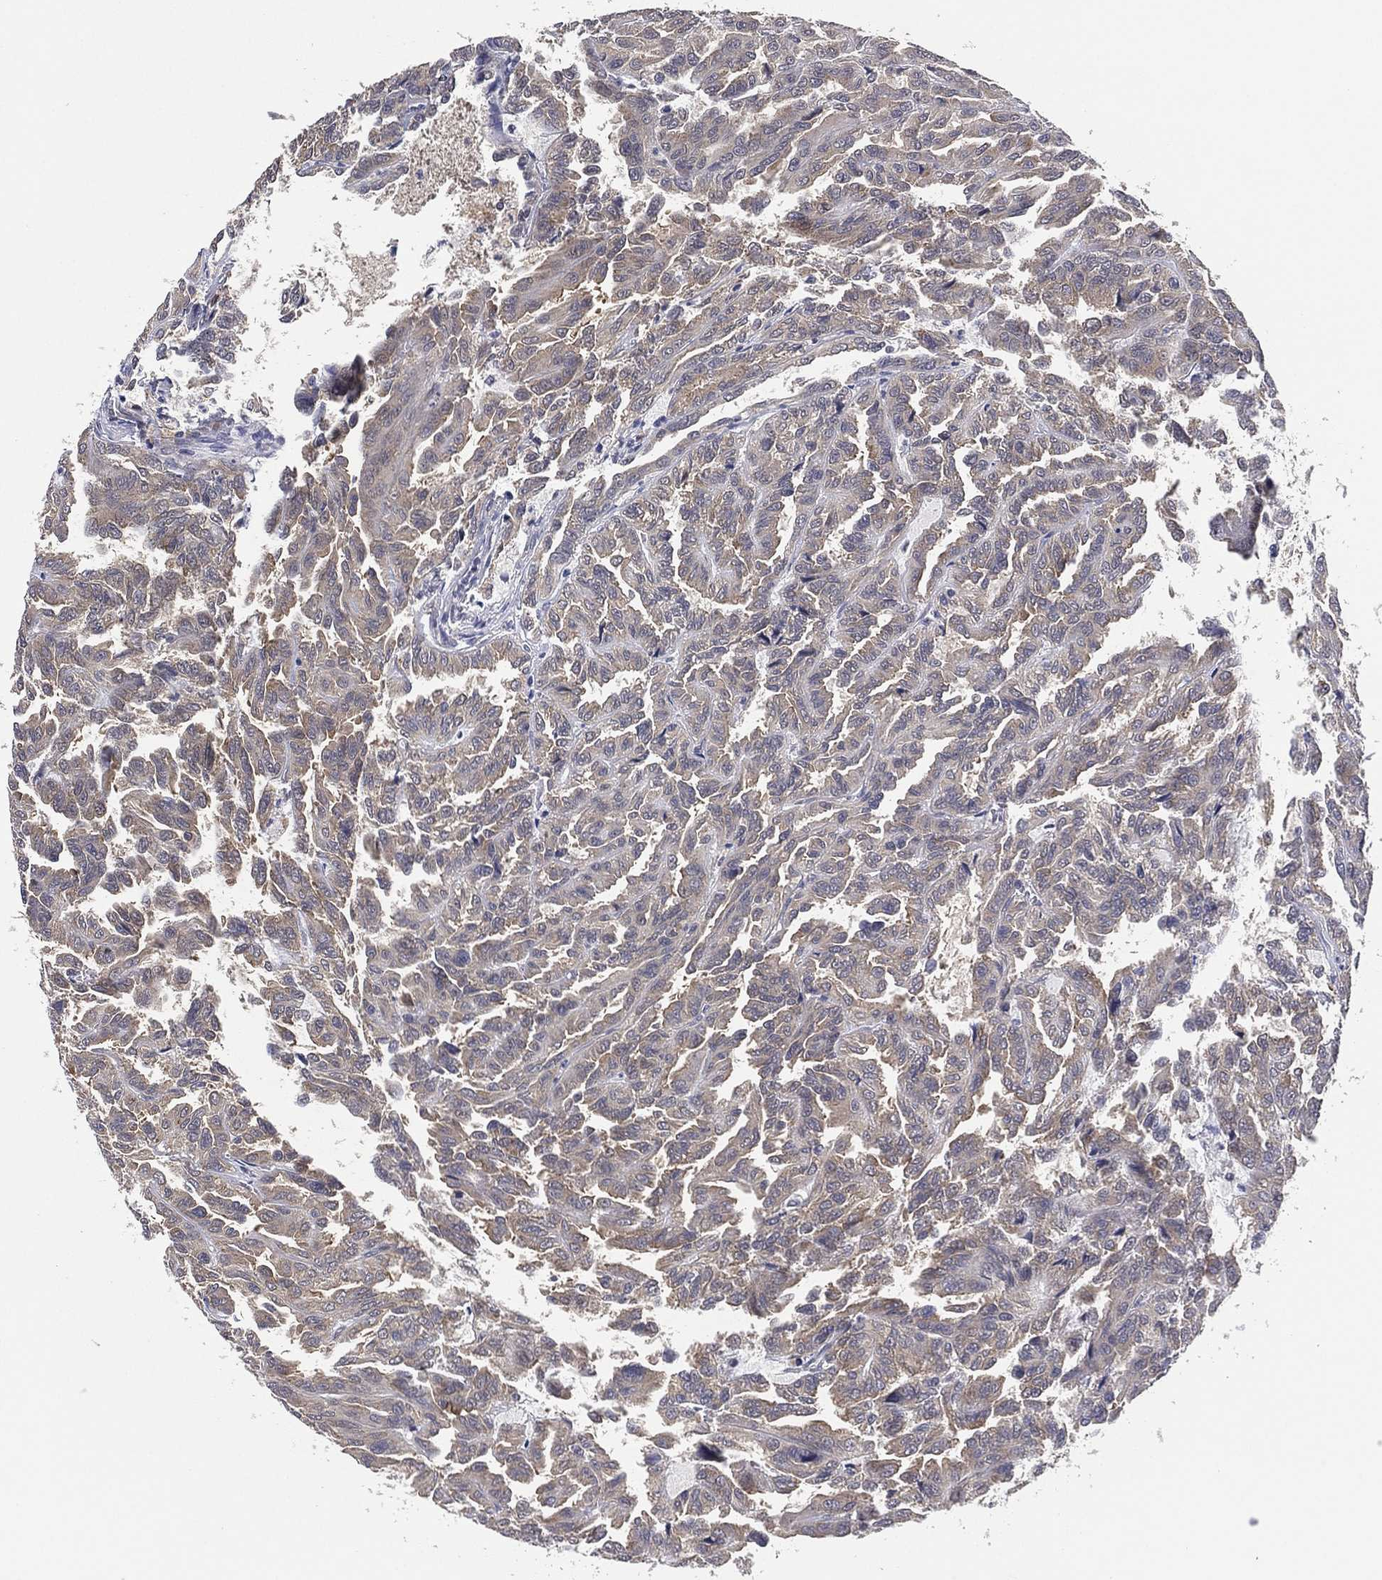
{"staining": {"intensity": "negative", "quantity": "none", "location": "none"}, "tissue": "renal cancer", "cell_type": "Tumor cells", "image_type": "cancer", "snomed": [{"axis": "morphology", "description": "Adenocarcinoma, NOS"}, {"axis": "topography", "description": "Kidney"}], "caption": "Renal cancer stained for a protein using immunohistochemistry displays no positivity tumor cells.", "gene": "SELENOO", "patient": {"sex": "male", "age": 79}}